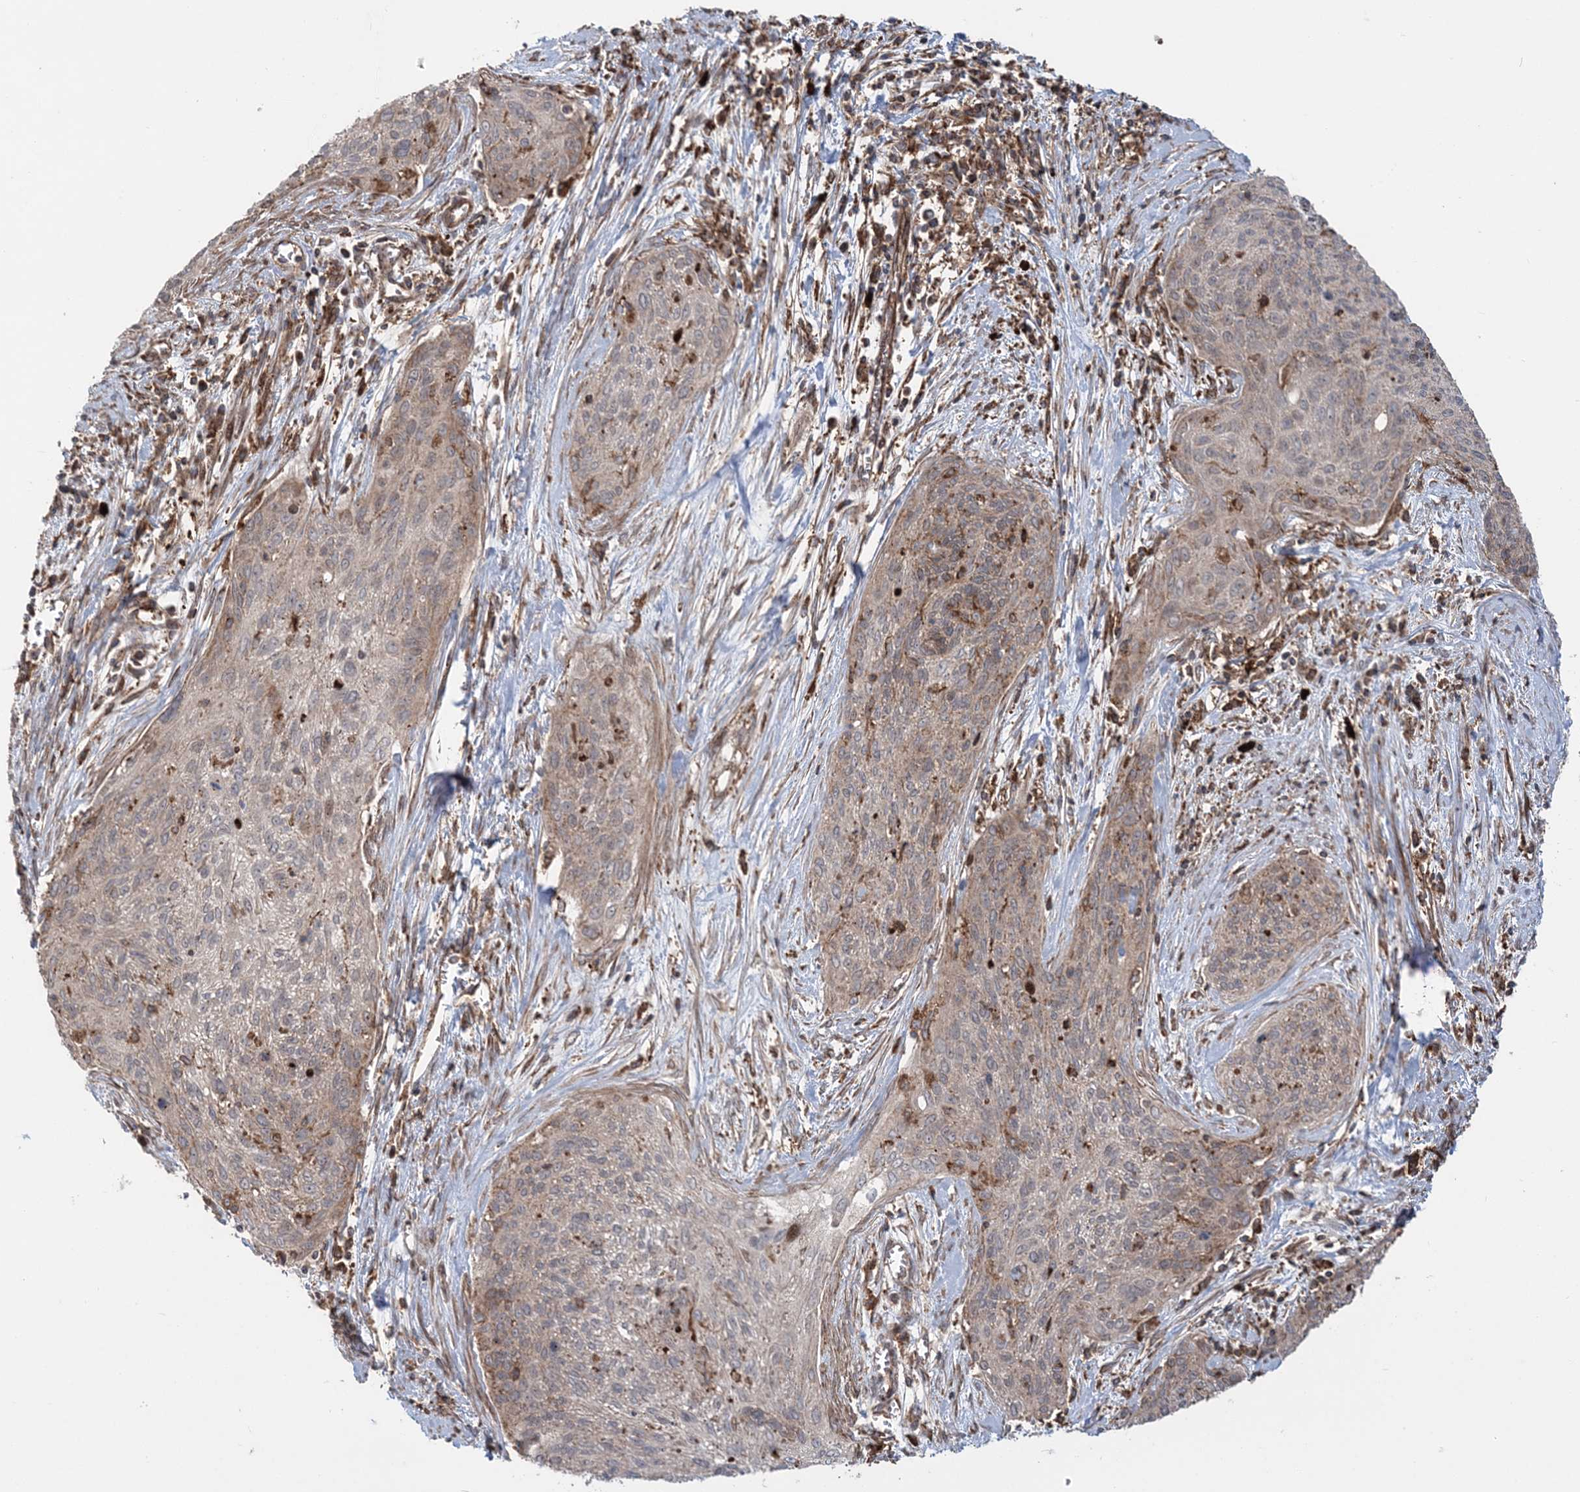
{"staining": {"intensity": "moderate", "quantity": "<25%", "location": "cytoplasmic/membranous"}, "tissue": "cervical cancer", "cell_type": "Tumor cells", "image_type": "cancer", "snomed": [{"axis": "morphology", "description": "Squamous cell carcinoma, NOS"}, {"axis": "topography", "description": "Cervix"}], "caption": "DAB (3,3'-diaminobenzidine) immunohistochemical staining of human cervical cancer (squamous cell carcinoma) displays moderate cytoplasmic/membranous protein positivity in approximately <25% of tumor cells. (Brightfield microscopy of DAB IHC at high magnification).", "gene": "LRPPRC", "patient": {"sex": "female", "age": 55}}